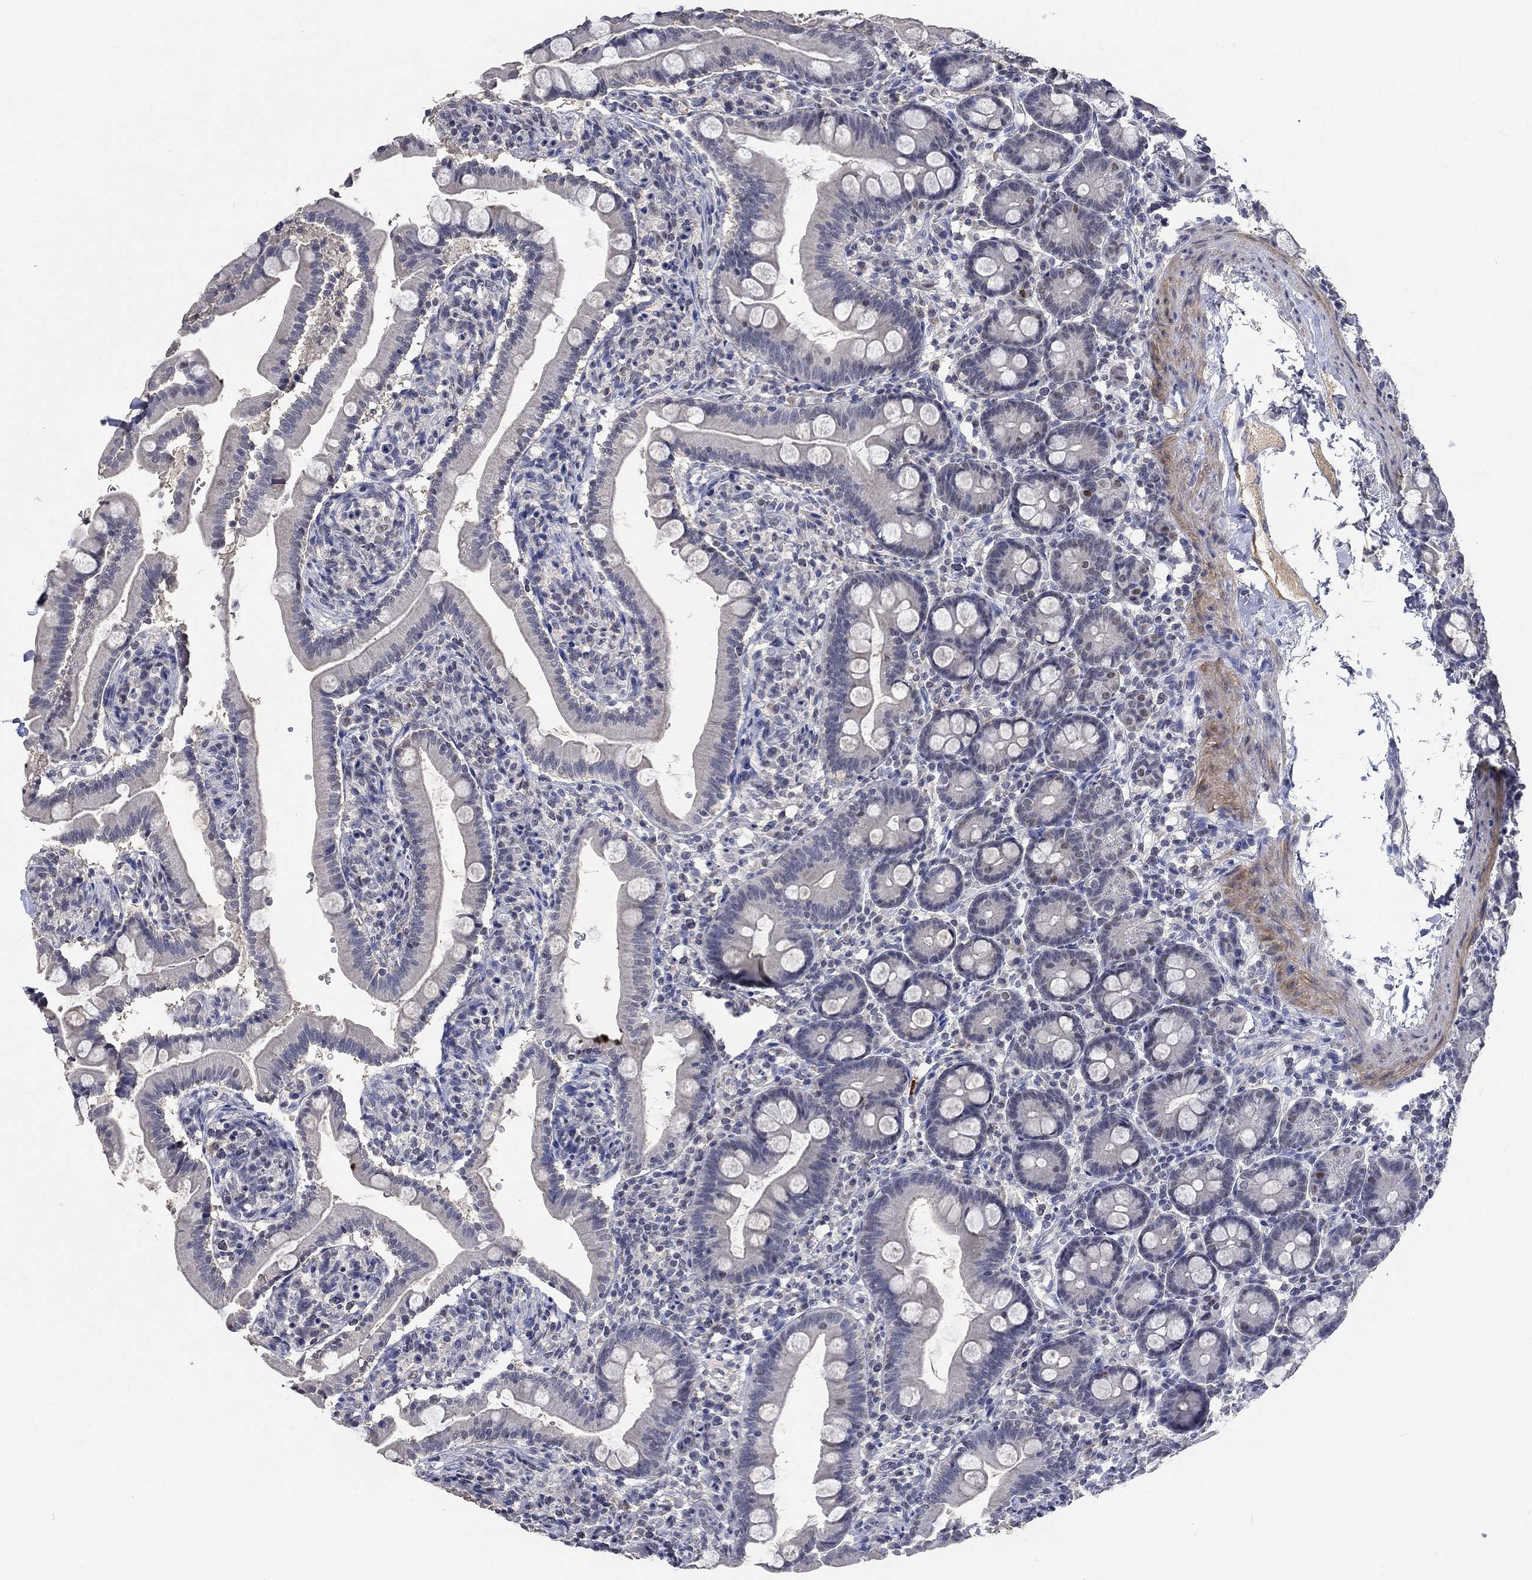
{"staining": {"intensity": "negative", "quantity": "none", "location": "none"}, "tissue": "small intestine", "cell_type": "Glandular cells", "image_type": "normal", "snomed": [{"axis": "morphology", "description": "Normal tissue, NOS"}, {"axis": "topography", "description": "Small intestine"}], "caption": "Histopathology image shows no protein expression in glandular cells of unremarkable small intestine. (DAB immunohistochemistry with hematoxylin counter stain).", "gene": "ZBTB18", "patient": {"sex": "female", "age": 44}}